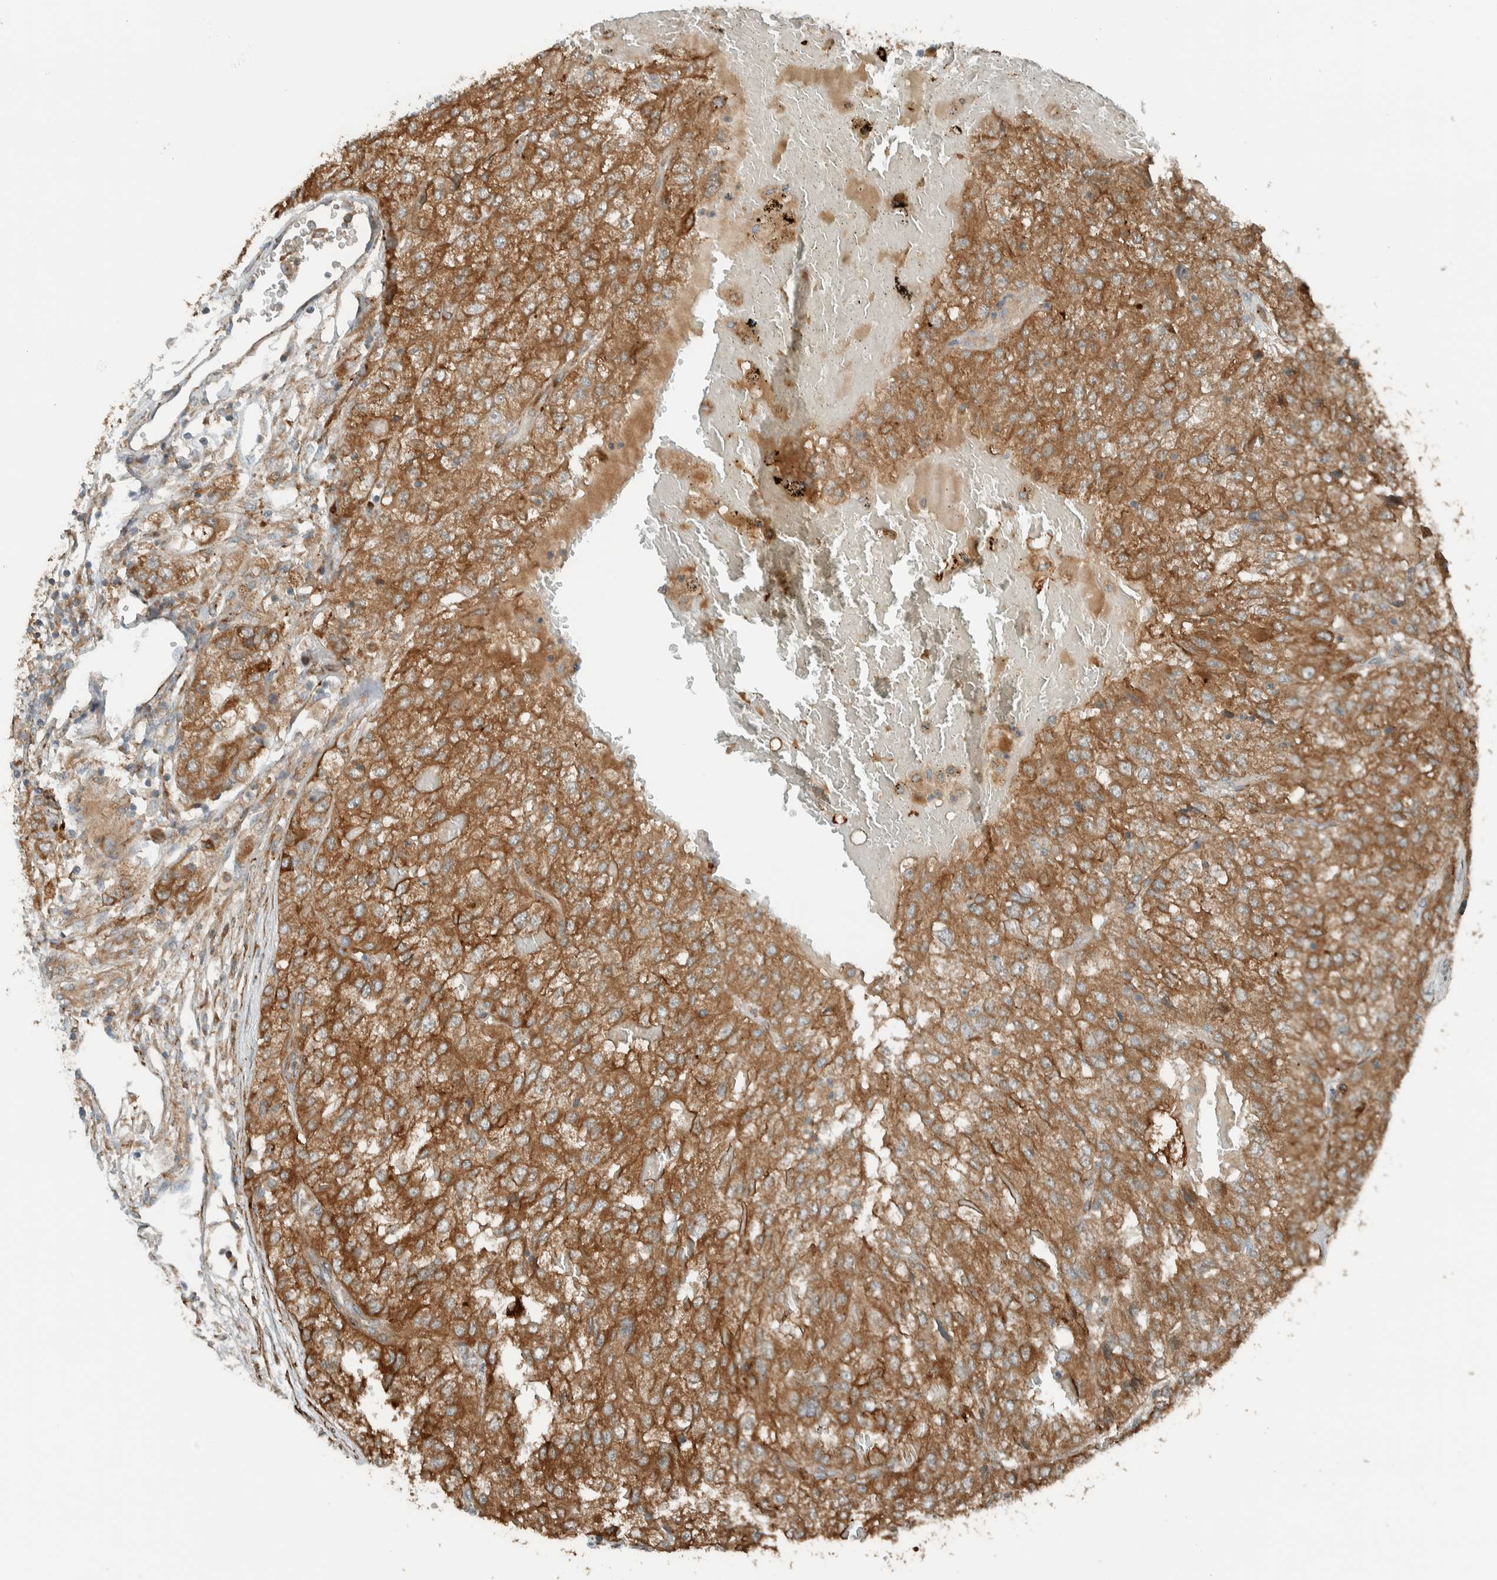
{"staining": {"intensity": "moderate", "quantity": ">75%", "location": "cytoplasmic/membranous"}, "tissue": "renal cancer", "cell_type": "Tumor cells", "image_type": "cancer", "snomed": [{"axis": "morphology", "description": "Adenocarcinoma, NOS"}, {"axis": "topography", "description": "Kidney"}], "caption": "Immunohistochemistry (IHC) micrograph of neoplastic tissue: renal adenocarcinoma stained using immunohistochemistry (IHC) reveals medium levels of moderate protein expression localized specifically in the cytoplasmic/membranous of tumor cells, appearing as a cytoplasmic/membranous brown color.", "gene": "EXOC7", "patient": {"sex": "female", "age": 54}}